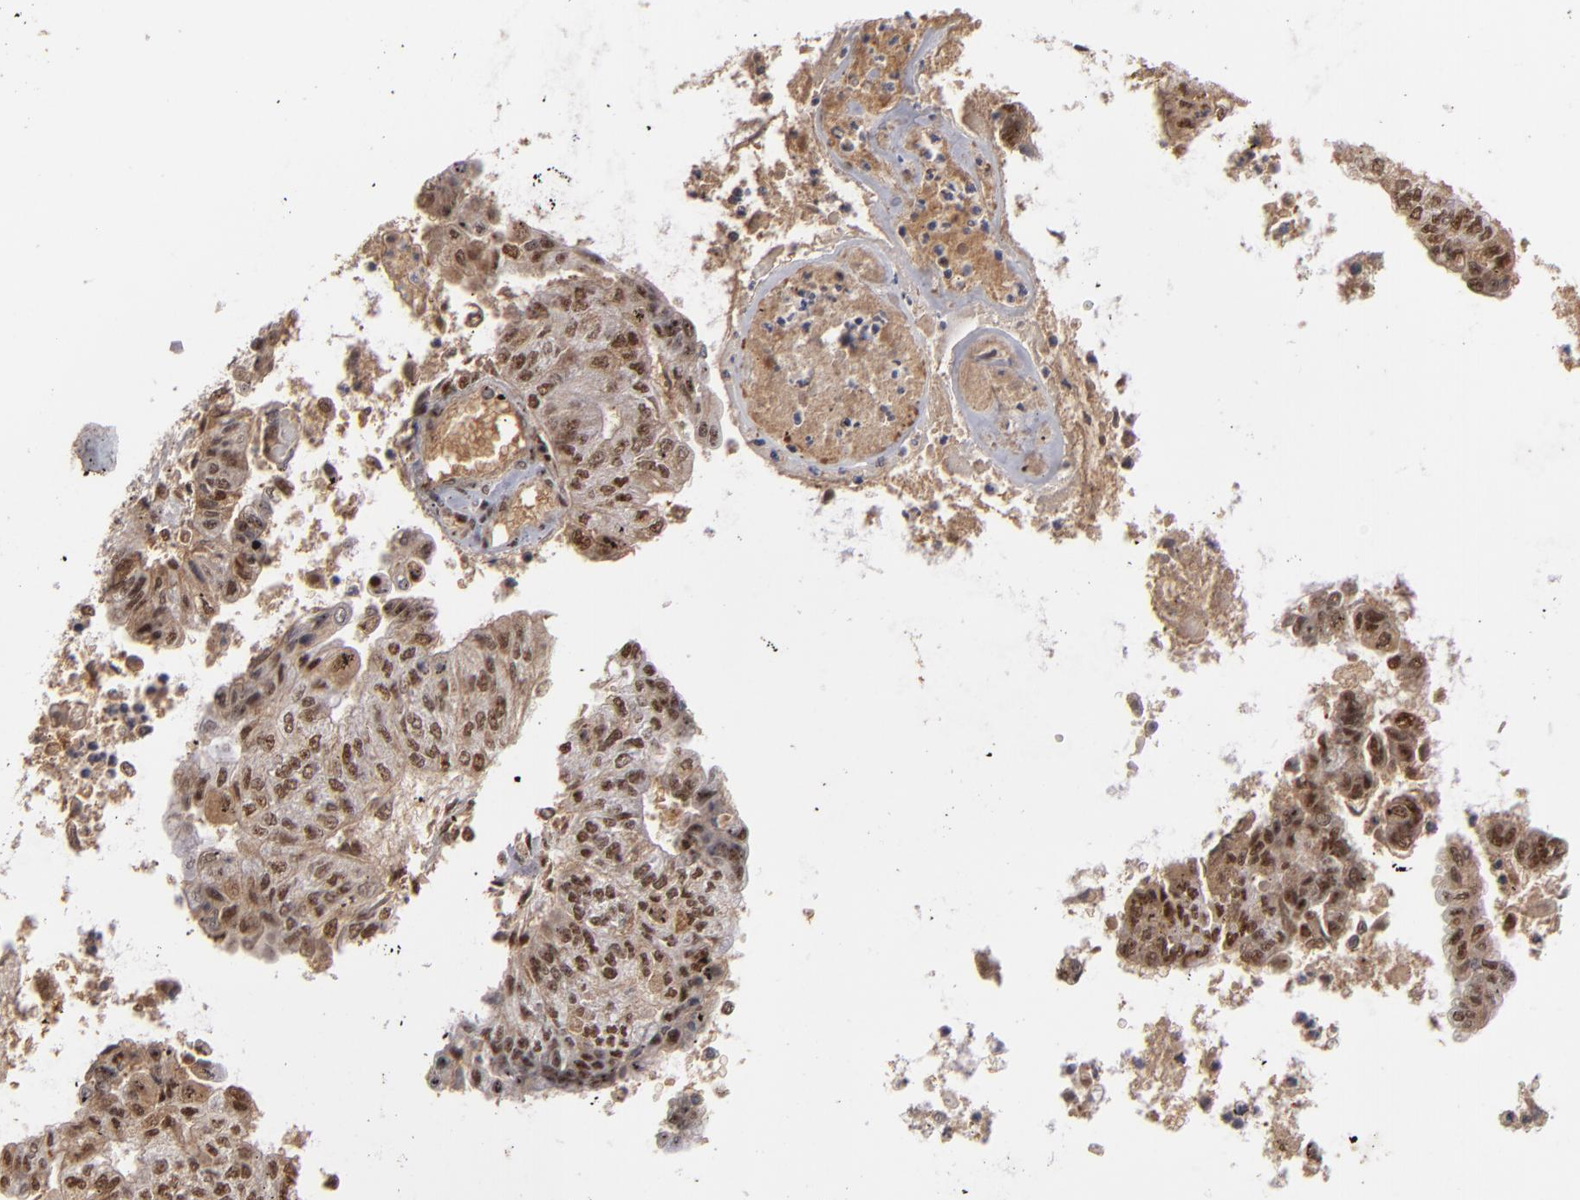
{"staining": {"intensity": "moderate", "quantity": ">75%", "location": "nuclear"}, "tissue": "endometrial cancer", "cell_type": "Tumor cells", "image_type": "cancer", "snomed": [{"axis": "morphology", "description": "Adenocarcinoma, NOS"}, {"axis": "topography", "description": "Endometrium"}], "caption": "High-magnification brightfield microscopy of endometrial adenocarcinoma stained with DAB (brown) and counterstained with hematoxylin (blue). tumor cells exhibit moderate nuclear positivity is appreciated in approximately>75% of cells.", "gene": "ZNF234", "patient": {"sex": "female", "age": 59}}